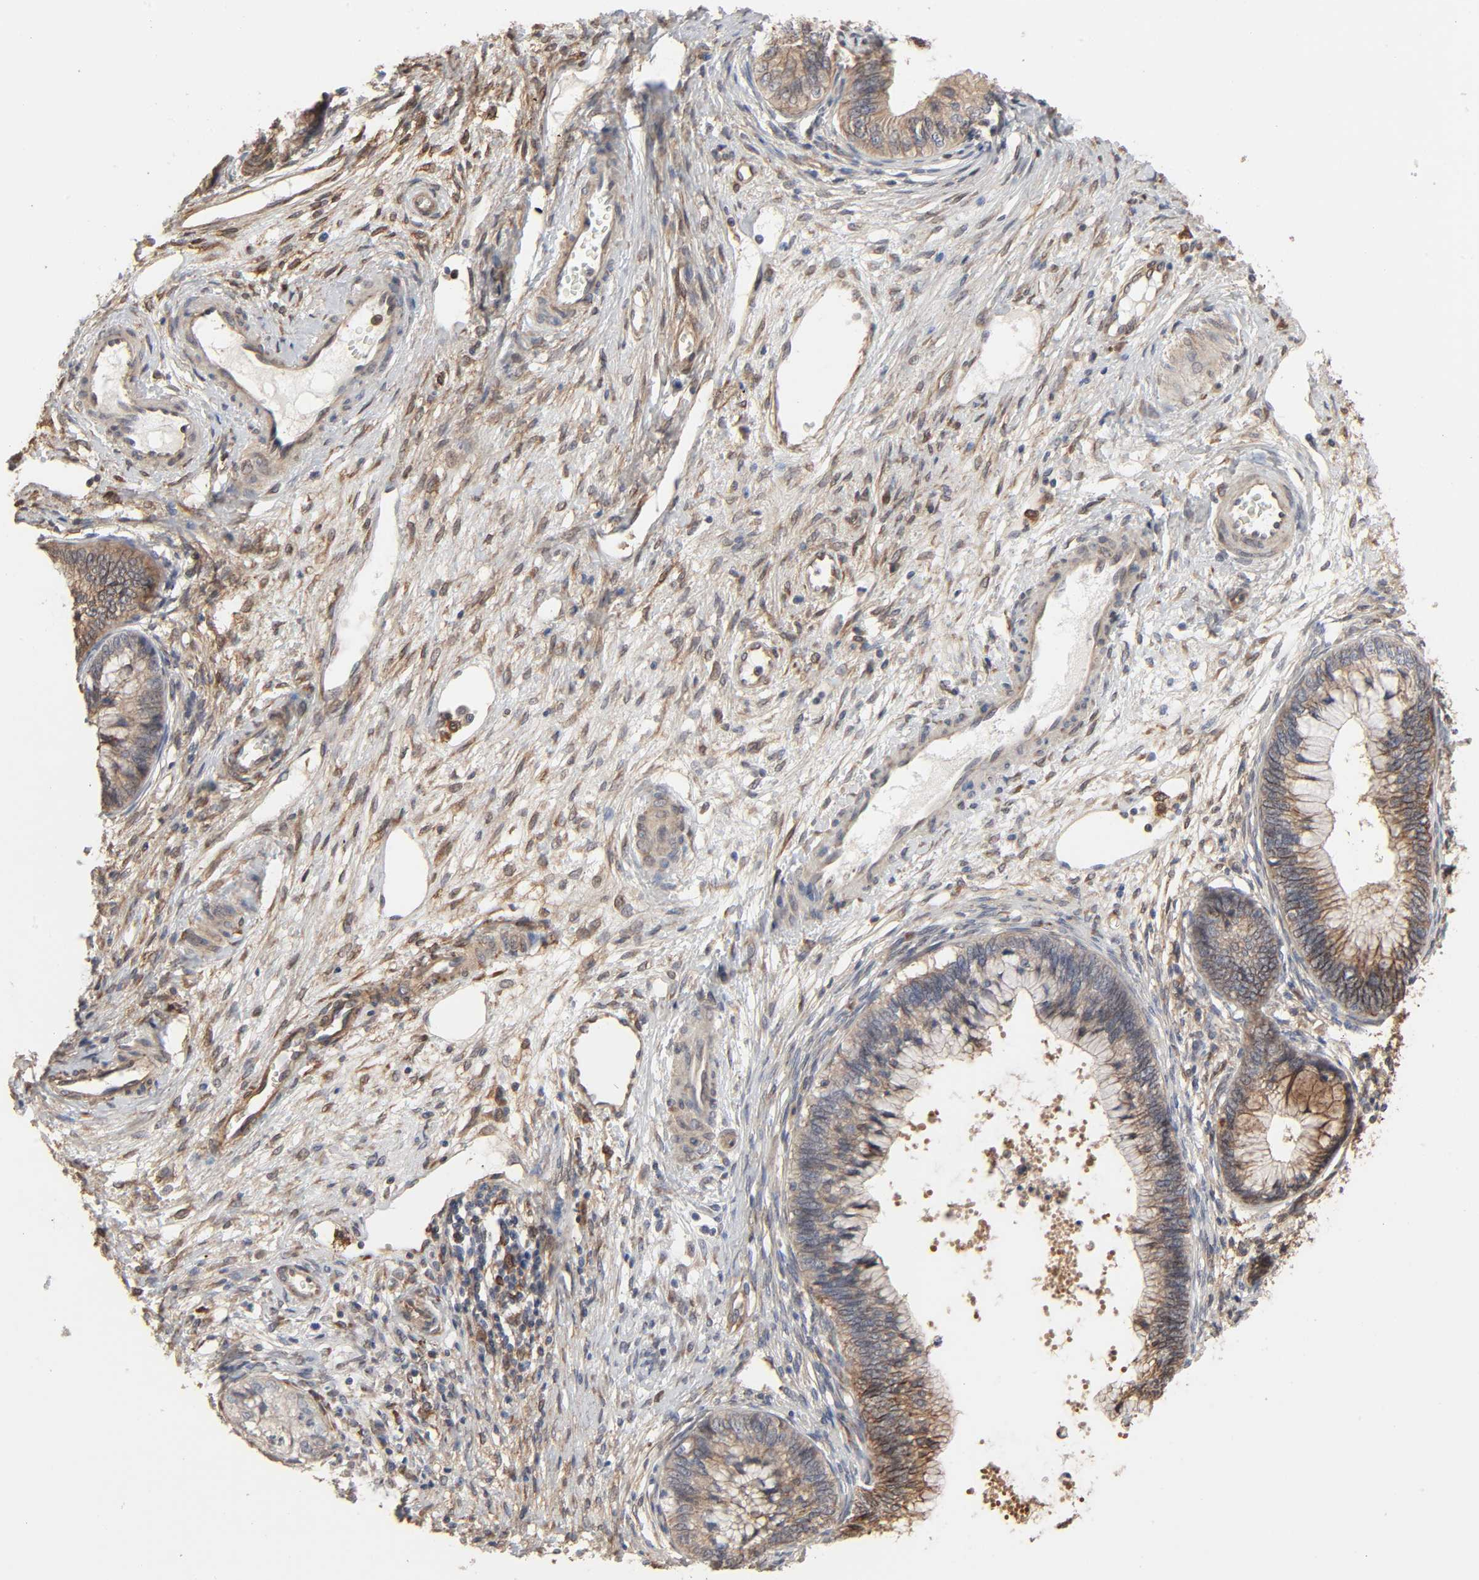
{"staining": {"intensity": "moderate", "quantity": ">75%", "location": "cytoplasmic/membranous"}, "tissue": "cervical cancer", "cell_type": "Tumor cells", "image_type": "cancer", "snomed": [{"axis": "morphology", "description": "Adenocarcinoma, NOS"}, {"axis": "topography", "description": "Cervix"}], "caption": "Brown immunohistochemical staining in adenocarcinoma (cervical) displays moderate cytoplasmic/membranous expression in about >75% of tumor cells.", "gene": "NDRG2", "patient": {"sex": "female", "age": 44}}